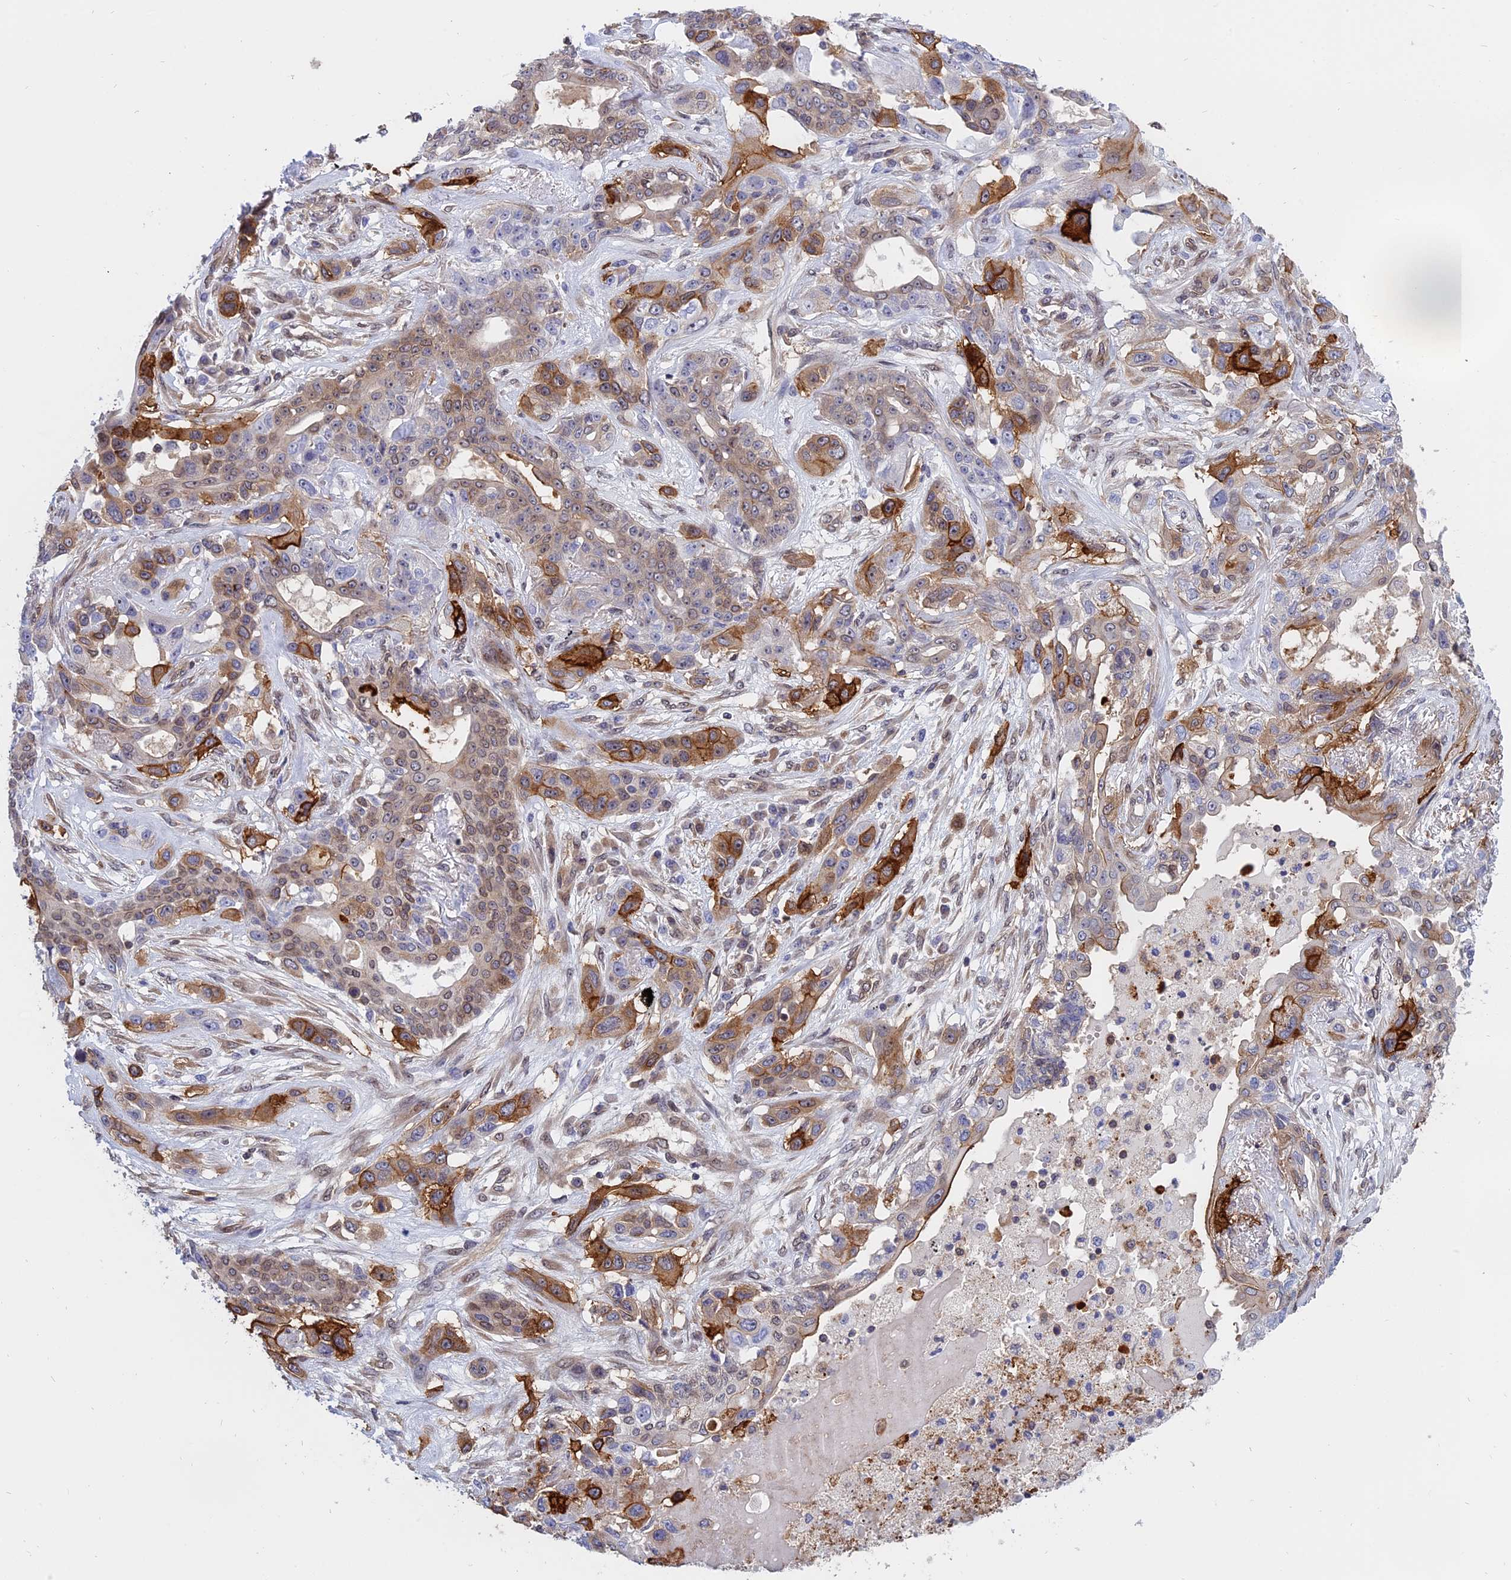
{"staining": {"intensity": "strong", "quantity": "<25%", "location": "cytoplasmic/membranous"}, "tissue": "lung cancer", "cell_type": "Tumor cells", "image_type": "cancer", "snomed": [{"axis": "morphology", "description": "Squamous cell carcinoma, NOS"}, {"axis": "topography", "description": "Lung"}], "caption": "This micrograph demonstrates squamous cell carcinoma (lung) stained with immunohistochemistry (IHC) to label a protein in brown. The cytoplasmic/membranous of tumor cells show strong positivity for the protein. Nuclei are counter-stained blue.", "gene": "NAA10", "patient": {"sex": "female", "age": 70}}